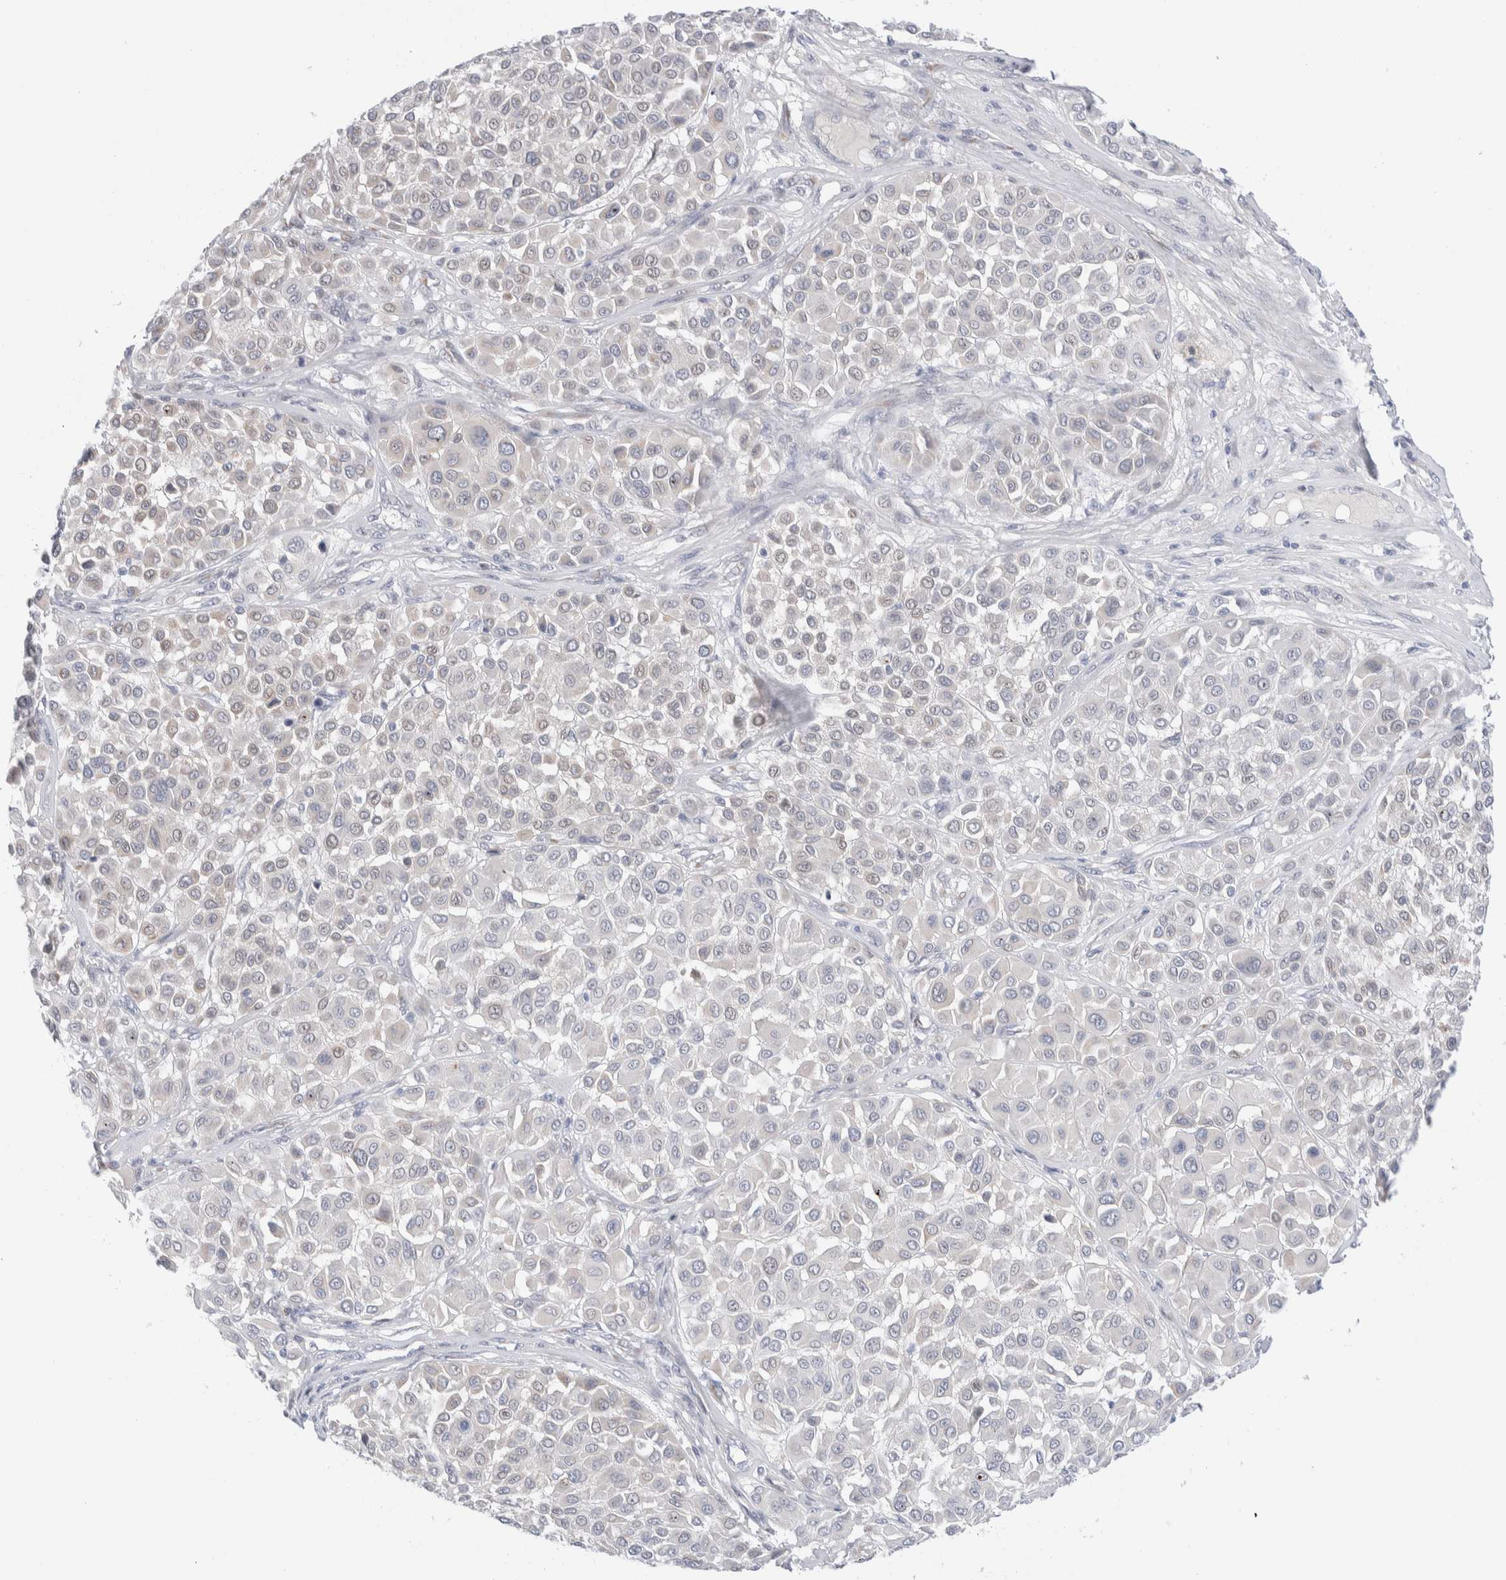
{"staining": {"intensity": "negative", "quantity": "none", "location": "none"}, "tissue": "melanoma", "cell_type": "Tumor cells", "image_type": "cancer", "snomed": [{"axis": "morphology", "description": "Malignant melanoma, Metastatic site"}, {"axis": "topography", "description": "Soft tissue"}], "caption": "Melanoma was stained to show a protein in brown. There is no significant expression in tumor cells. Brightfield microscopy of immunohistochemistry stained with DAB (3,3'-diaminobenzidine) (brown) and hematoxylin (blue), captured at high magnification.", "gene": "C1orf112", "patient": {"sex": "male", "age": 41}}